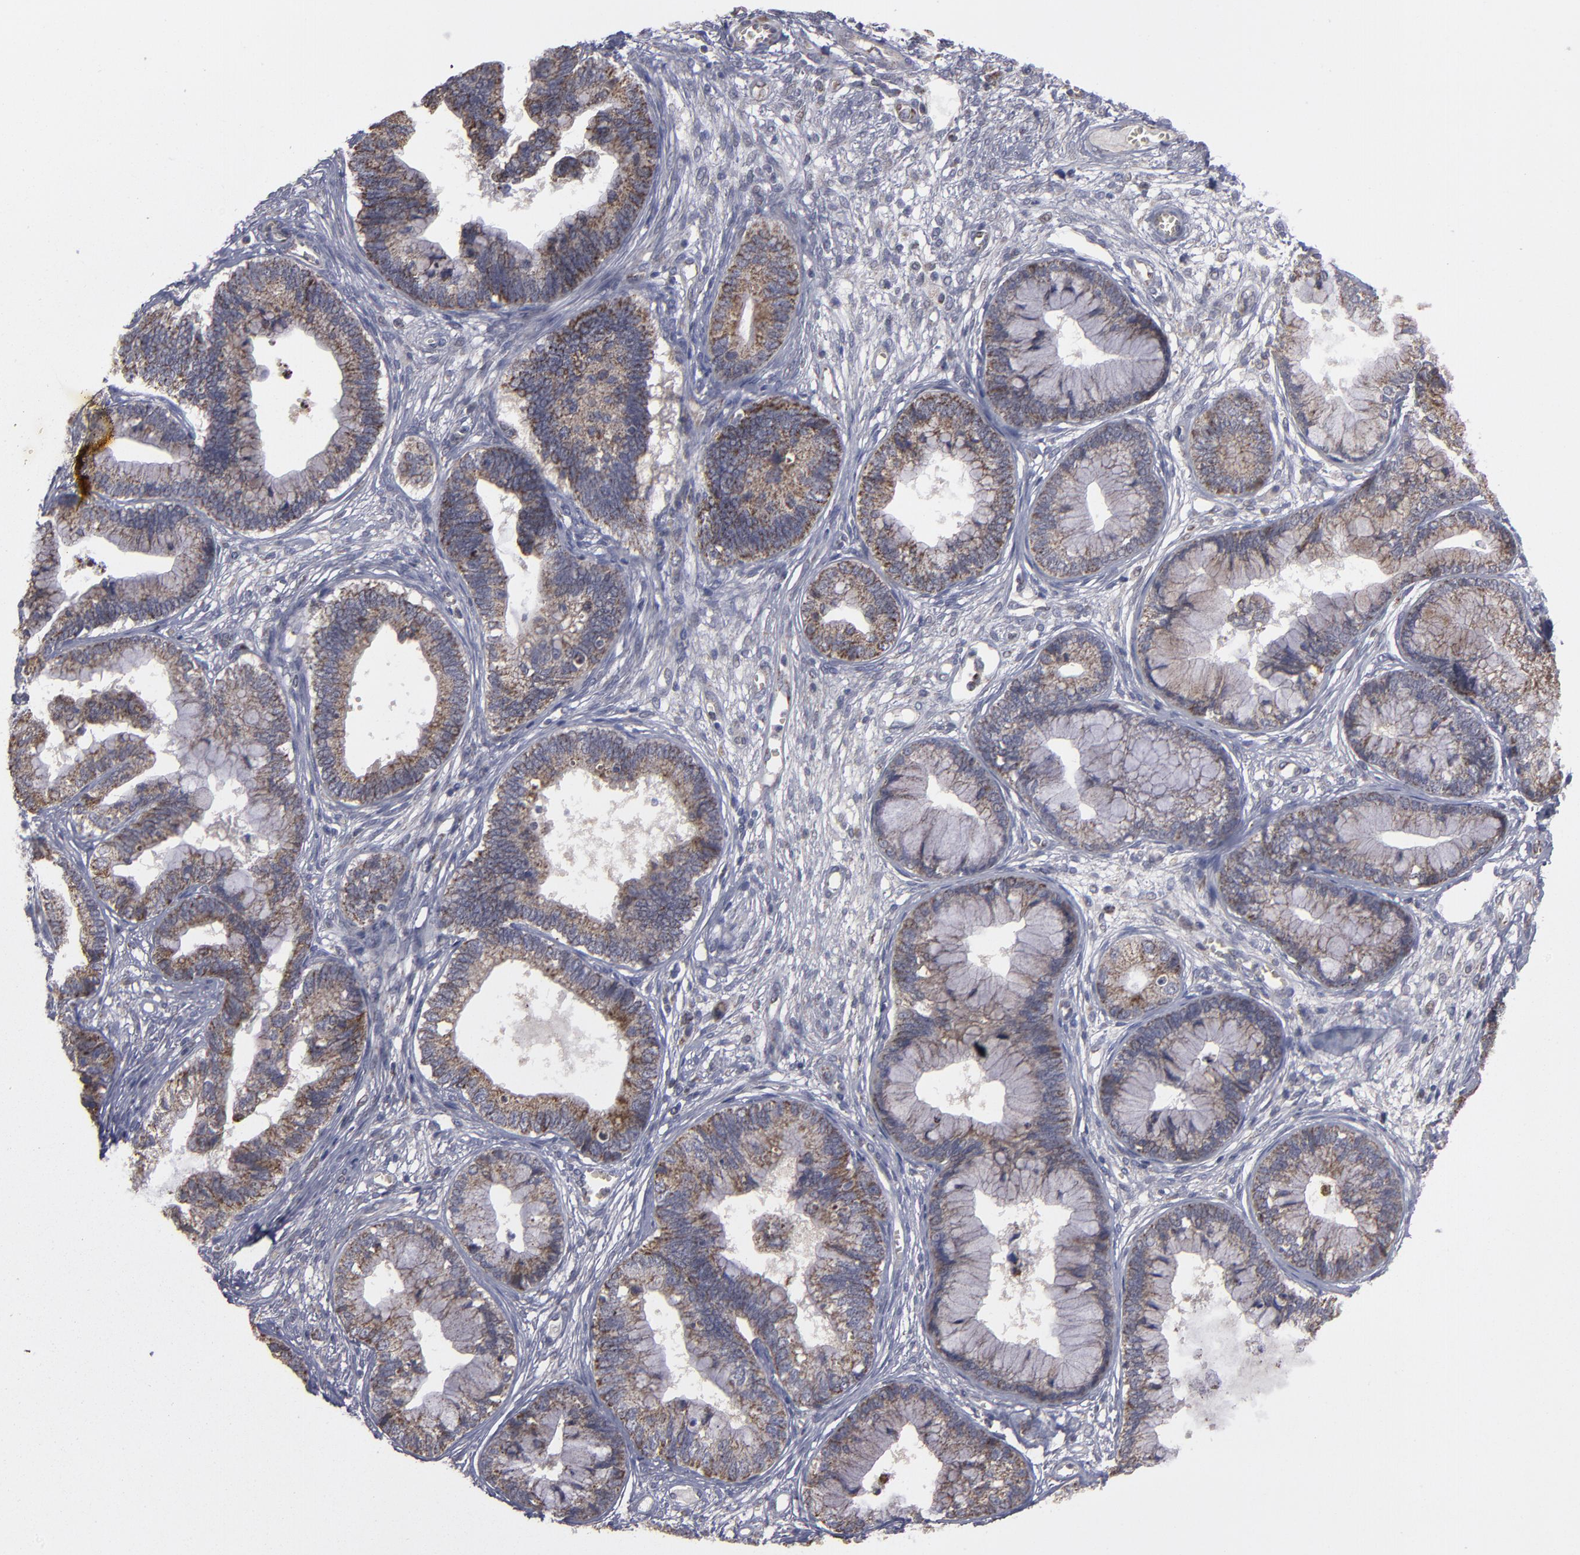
{"staining": {"intensity": "strong", "quantity": ">75%", "location": "cytoplasmic/membranous"}, "tissue": "cervical cancer", "cell_type": "Tumor cells", "image_type": "cancer", "snomed": [{"axis": "morphology", "description": "Adenocarcinoma, NOS"}, {"axis": "topography", "description": "Cervix"}], "caption": "Protein staining demonstrates strong cytoplasmic/membranous staining in about >75% of tumor cells in cervical cancer (adenocarcinoma).", "gene": "MYOM2", "patient": {"sex": "female", "age": 44}}